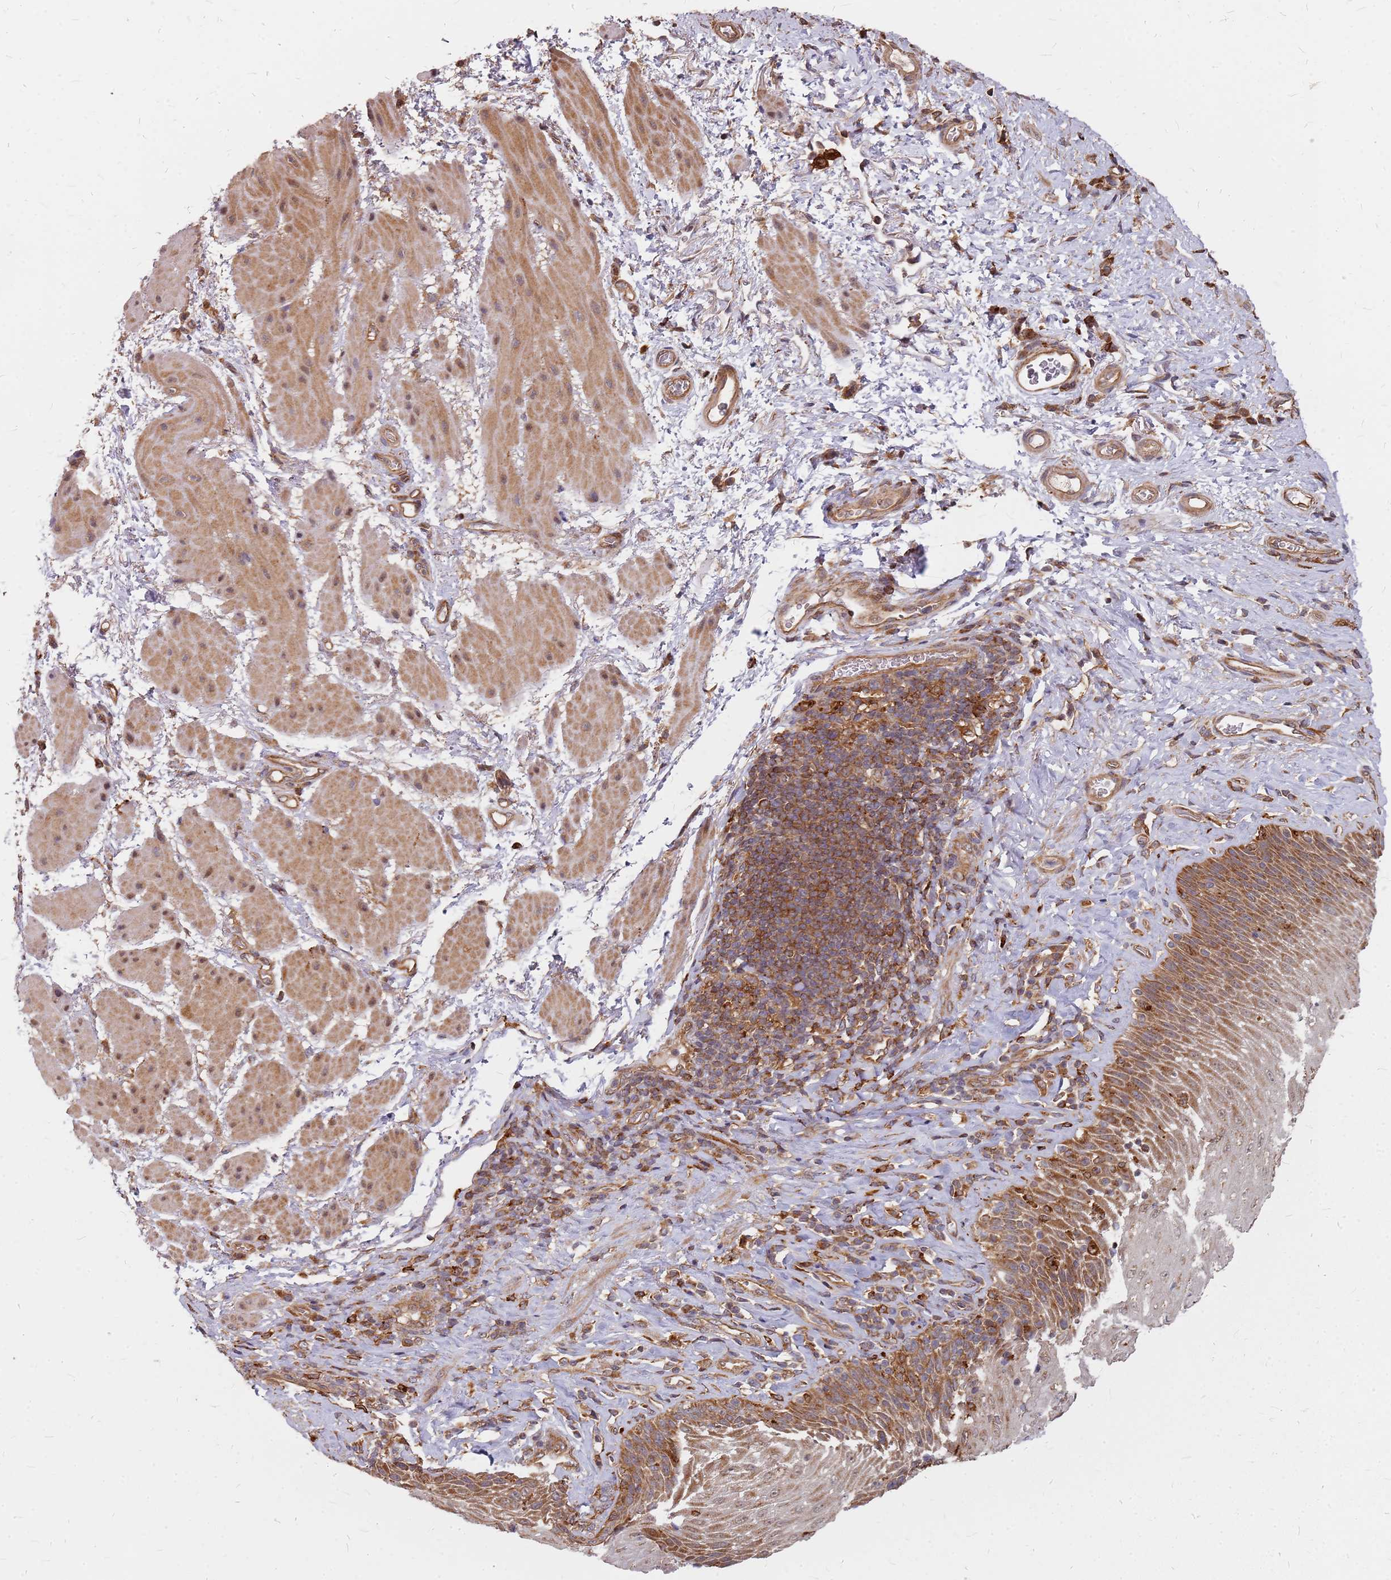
{"staining": {"intensity": "moderate", "quantity": ">75%", "location": "cytoplasmic/membranous,nuclear"}, "tissue": "esophagus", "cell_type": "Squamous epithelial cells", "image_type": "normal", "snomed": [{"axis": "morphology", "description": "Normal tissue, NOS"}, {"axis": "topography", "description": "Esophagus"}], "caption": "This is a micrograph of immunohistochemistry (IHC) staining of normal esophagus, which shows moderate positivity in the cytoplasmic/membranous,nuclear of squamous epithelial cells.", "gene": "TRABD", "patient": {"sex": "female", "age": 61}}